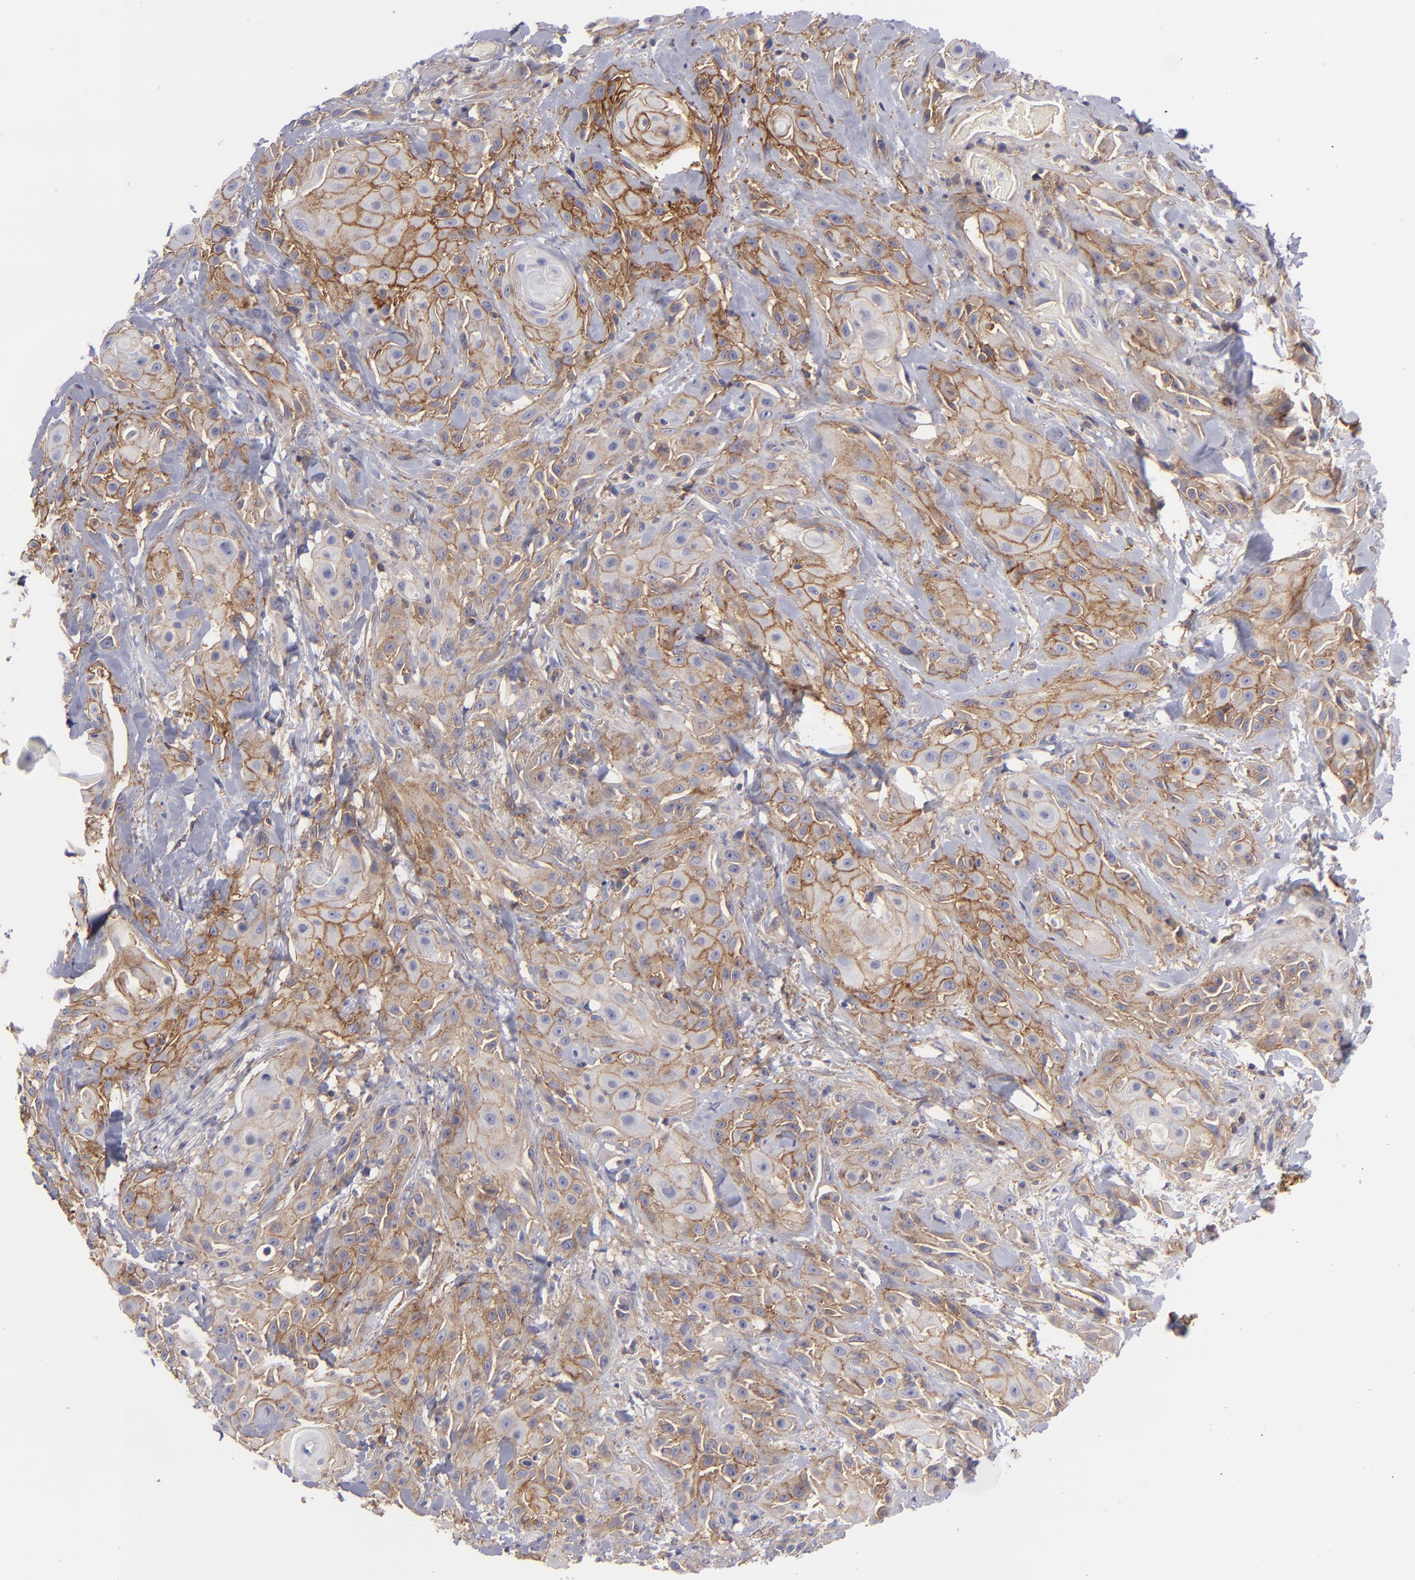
{"staining": {"intensity": "moderate", "quantity": "25%-75%", "location": "cytoplasmic/membranous"}, "tissue": "skin cancer", "cell_type": "Tumor cells", "image_type": "cancer", "snomed": [{"axis": "morphology", "description": "Squamous cell carcinoma, NOS"}, {"axis": "topography", "description": "Skin"}, {"axis": "topography", "description": "Anal"}], "caption": "Squamous cell carcinoma (skin) stained for a protein shows moderate cytoplasmic/membranous positivity in tumor cells. Nuclei are stained in blue.", "gene": "BSG", "patient": {"sex": "male", "age": 64}}